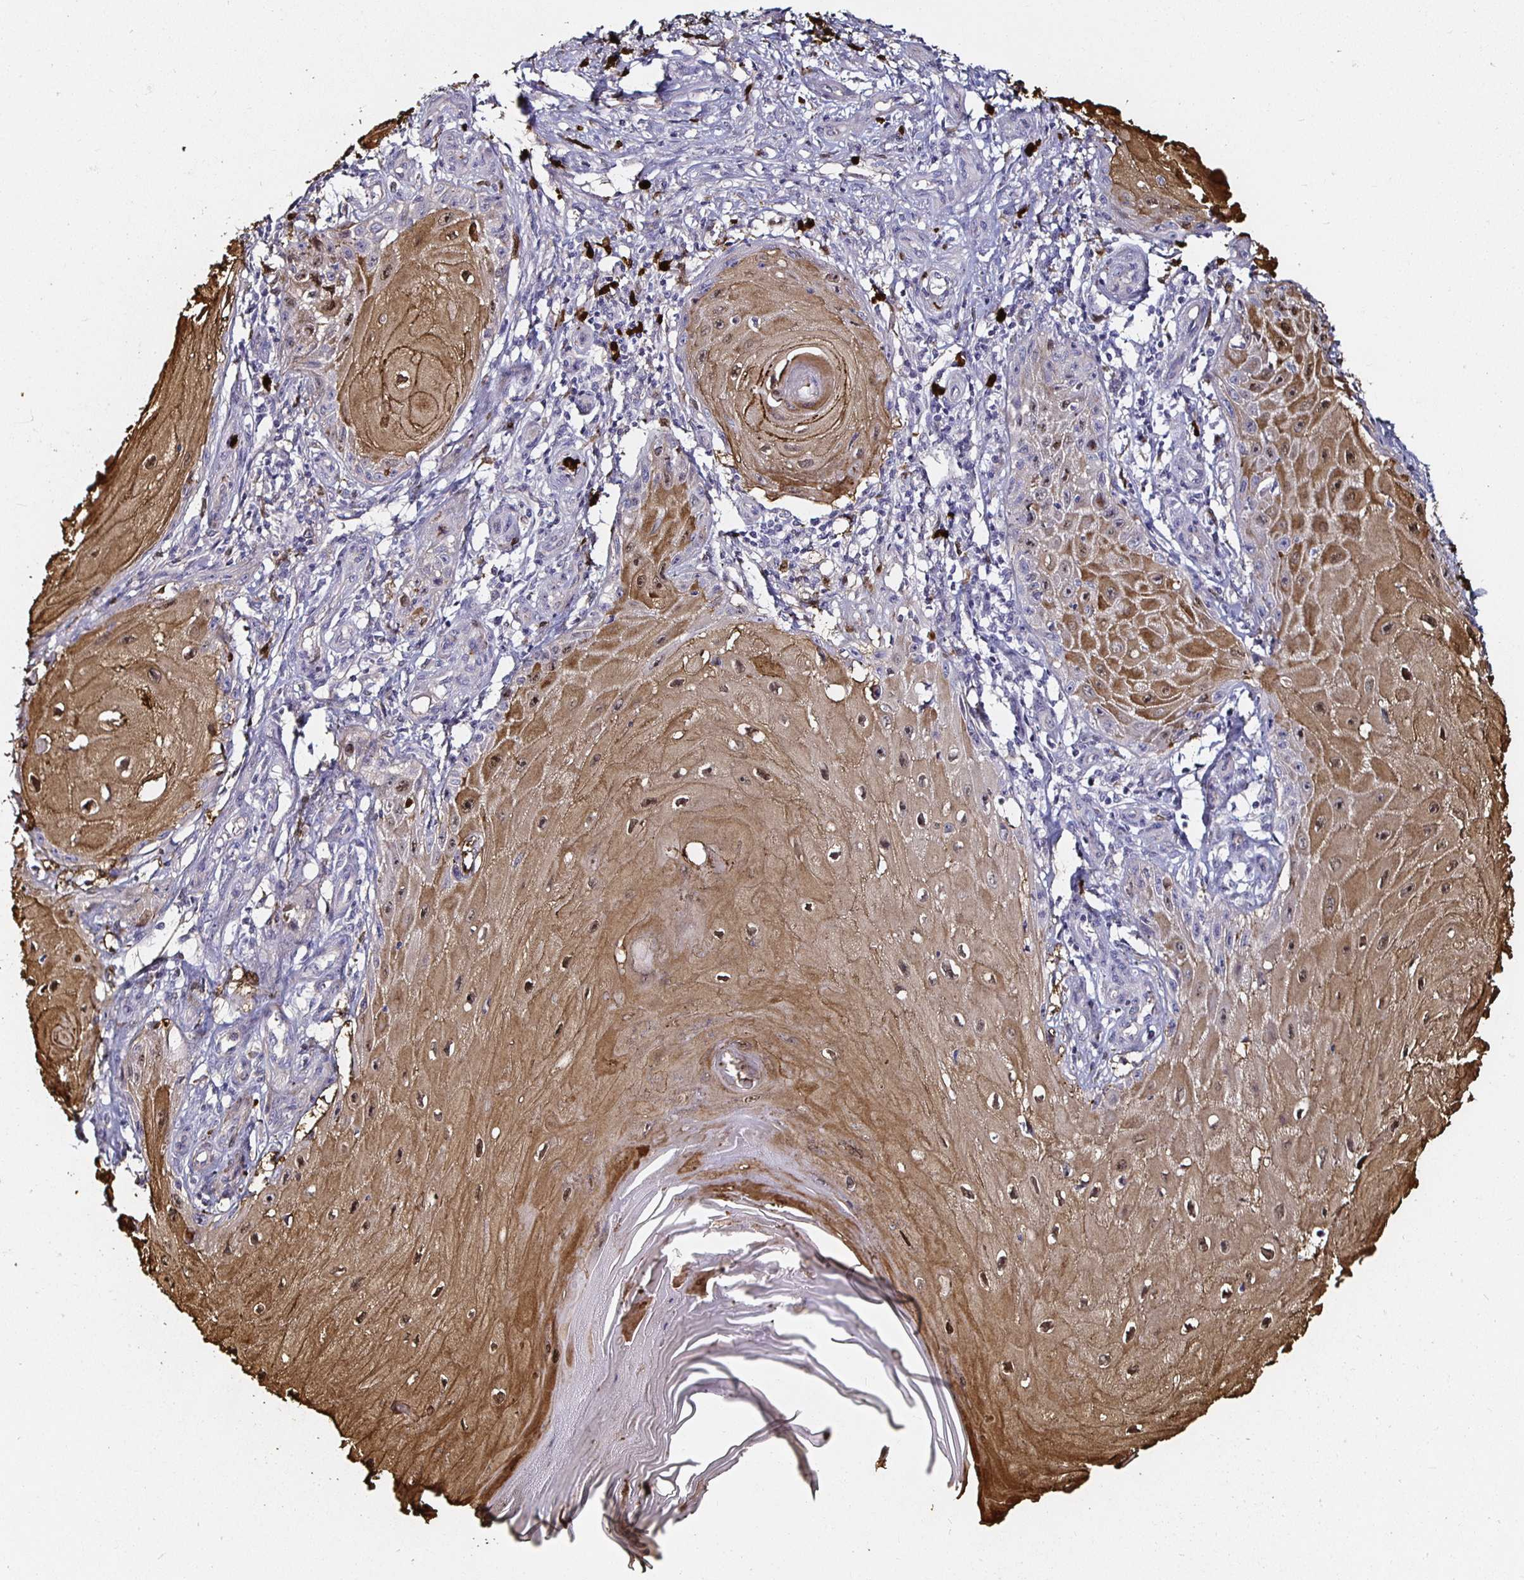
{"staining": {"intensity": "moderate", "quantity": ">75%", "location": "cytoplasmic/membranous,nuclear"}, "tissue": "skin cancer", "cell_type": "Tumor cells", "image_type": "cancer", "snomed": [{"axis": "morphology", "description": "Squamous cell carcinoma, NOS"}, {"axis": "topography", "description": "Skin"}], "caption": "This is an image of immunohistochemistry (IHC) staining of skin cancer (squamous cell carcinoma), which shows moderate staining in the cytoplasmic/membranous and nuclear of tumor cells.", "gene": "TLR4", "patient": {"sex": "female", "age": 77}}